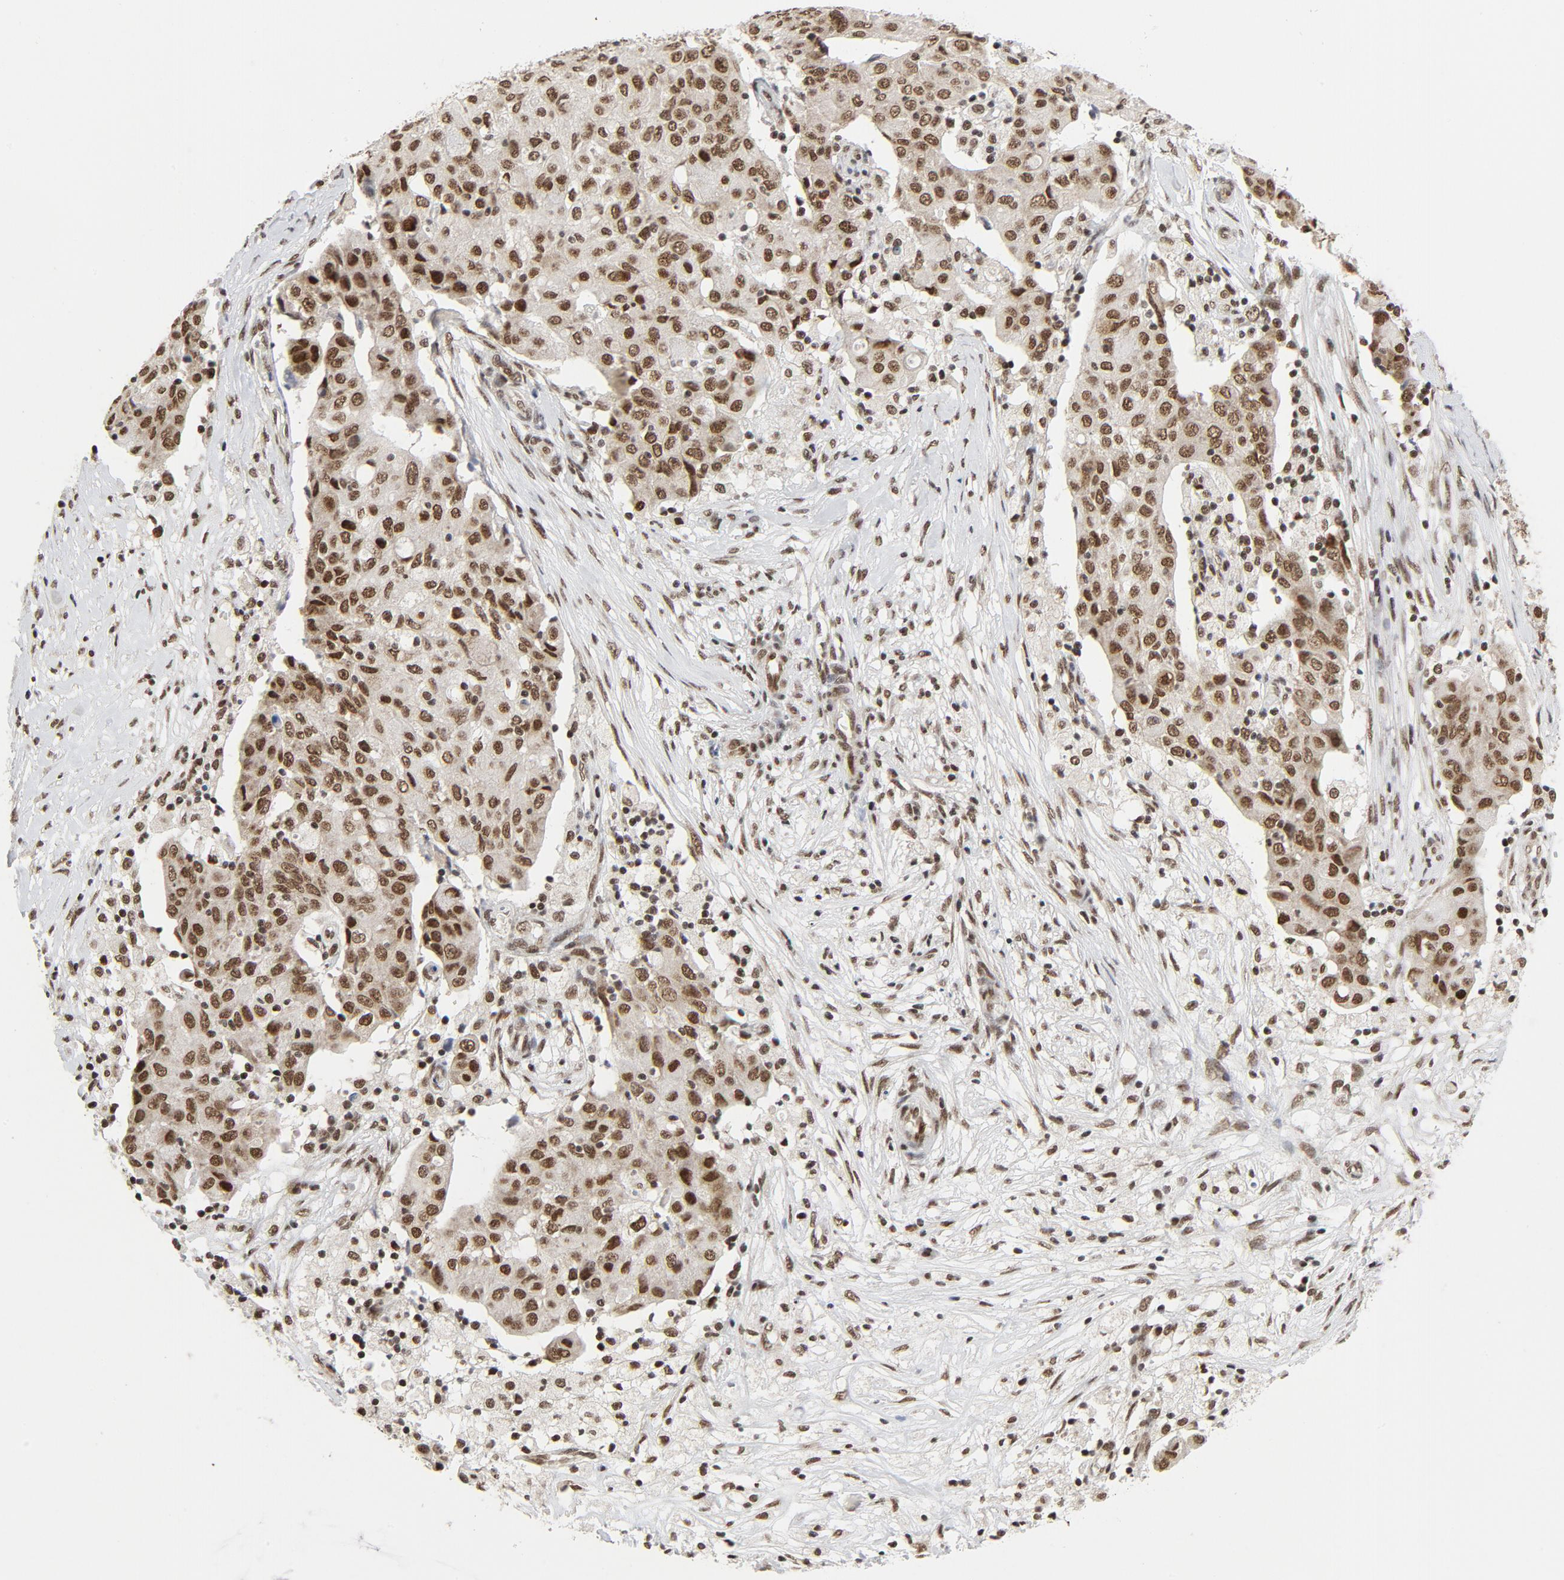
{"staining": {"intensity": "strong", "quantity": ">75%", "location": "nuclear"}, "tissue": "ovarian cancer", "cell_type": "Tumor cells", "image_type": "cancer", "snomed": [{"axis": "morphology", "description": "Carcinoma, endometroid"}, {"axis": "topography", "description": "Ovary"}], "caption": "Ovarian cancer stained with immunohistochemistry demonstrates strong nuclear staining in approximately >75% of tumor cells. (IHC, brightfield microscopy, high magnification).", "gene": "ERCC1", "patient": {"sex": "female", "age": 42}}